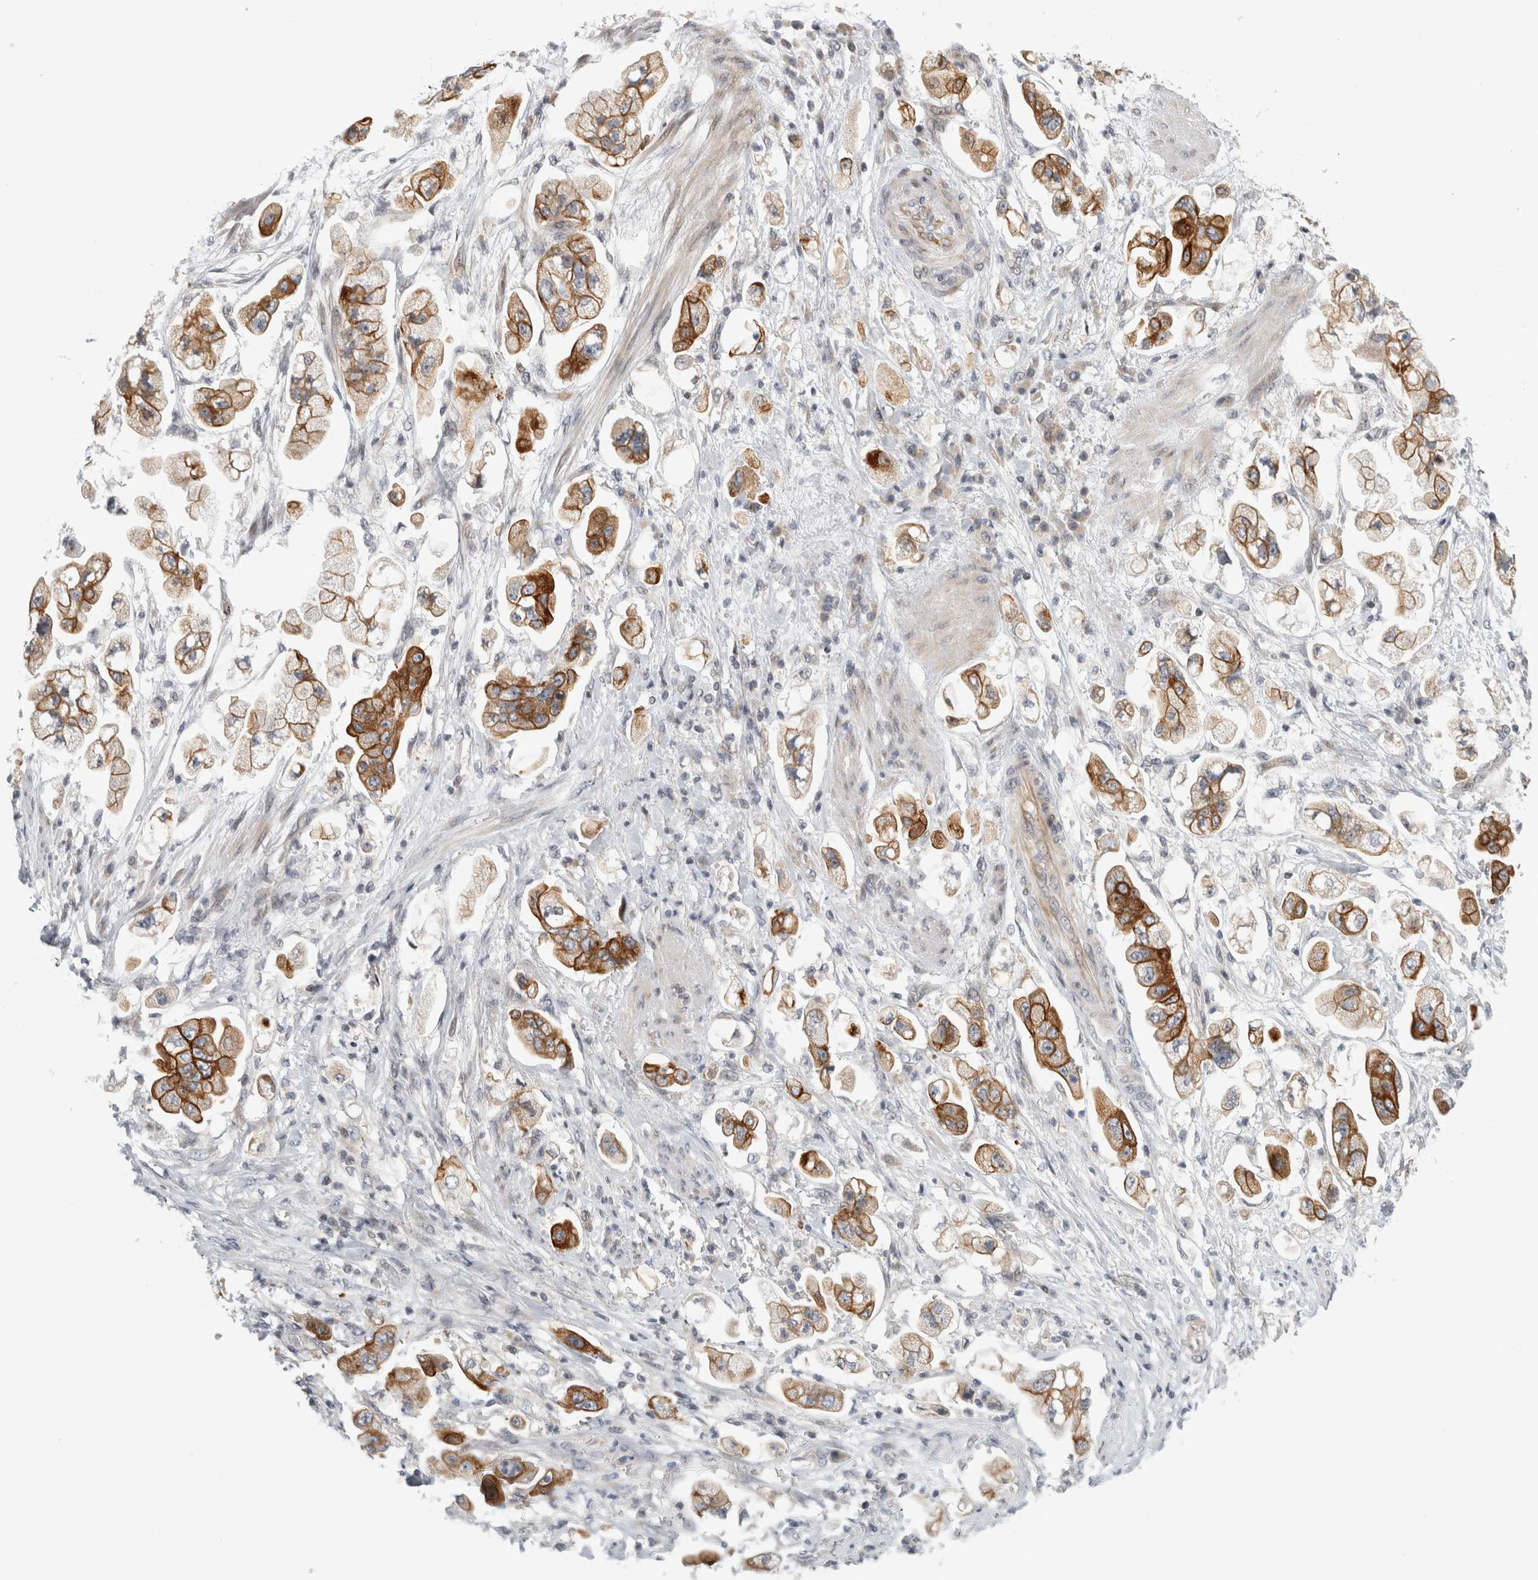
{"staining": {"intensity": "strong", "quantity": ">75%", "location": "cytoplasmic/membranous"}, "tissue": "stomach cancer", "cell_type": "Tumor cells", "image_type": "cancer", "snomed": [{"axis": "morphology", "description": "Adenocarcinoma, NOS"}, {"axis": "topography", "description": "Stomach"}], "caption": "About >75% of tumor cells in human adenocarcinoma (stomach) exhibit strong cytoplasmic/membranous protein positivity as visualized by brown immunohistochemical staining.", "gene": "UTP25", "patient": {"sex": "male", "age": 62}}